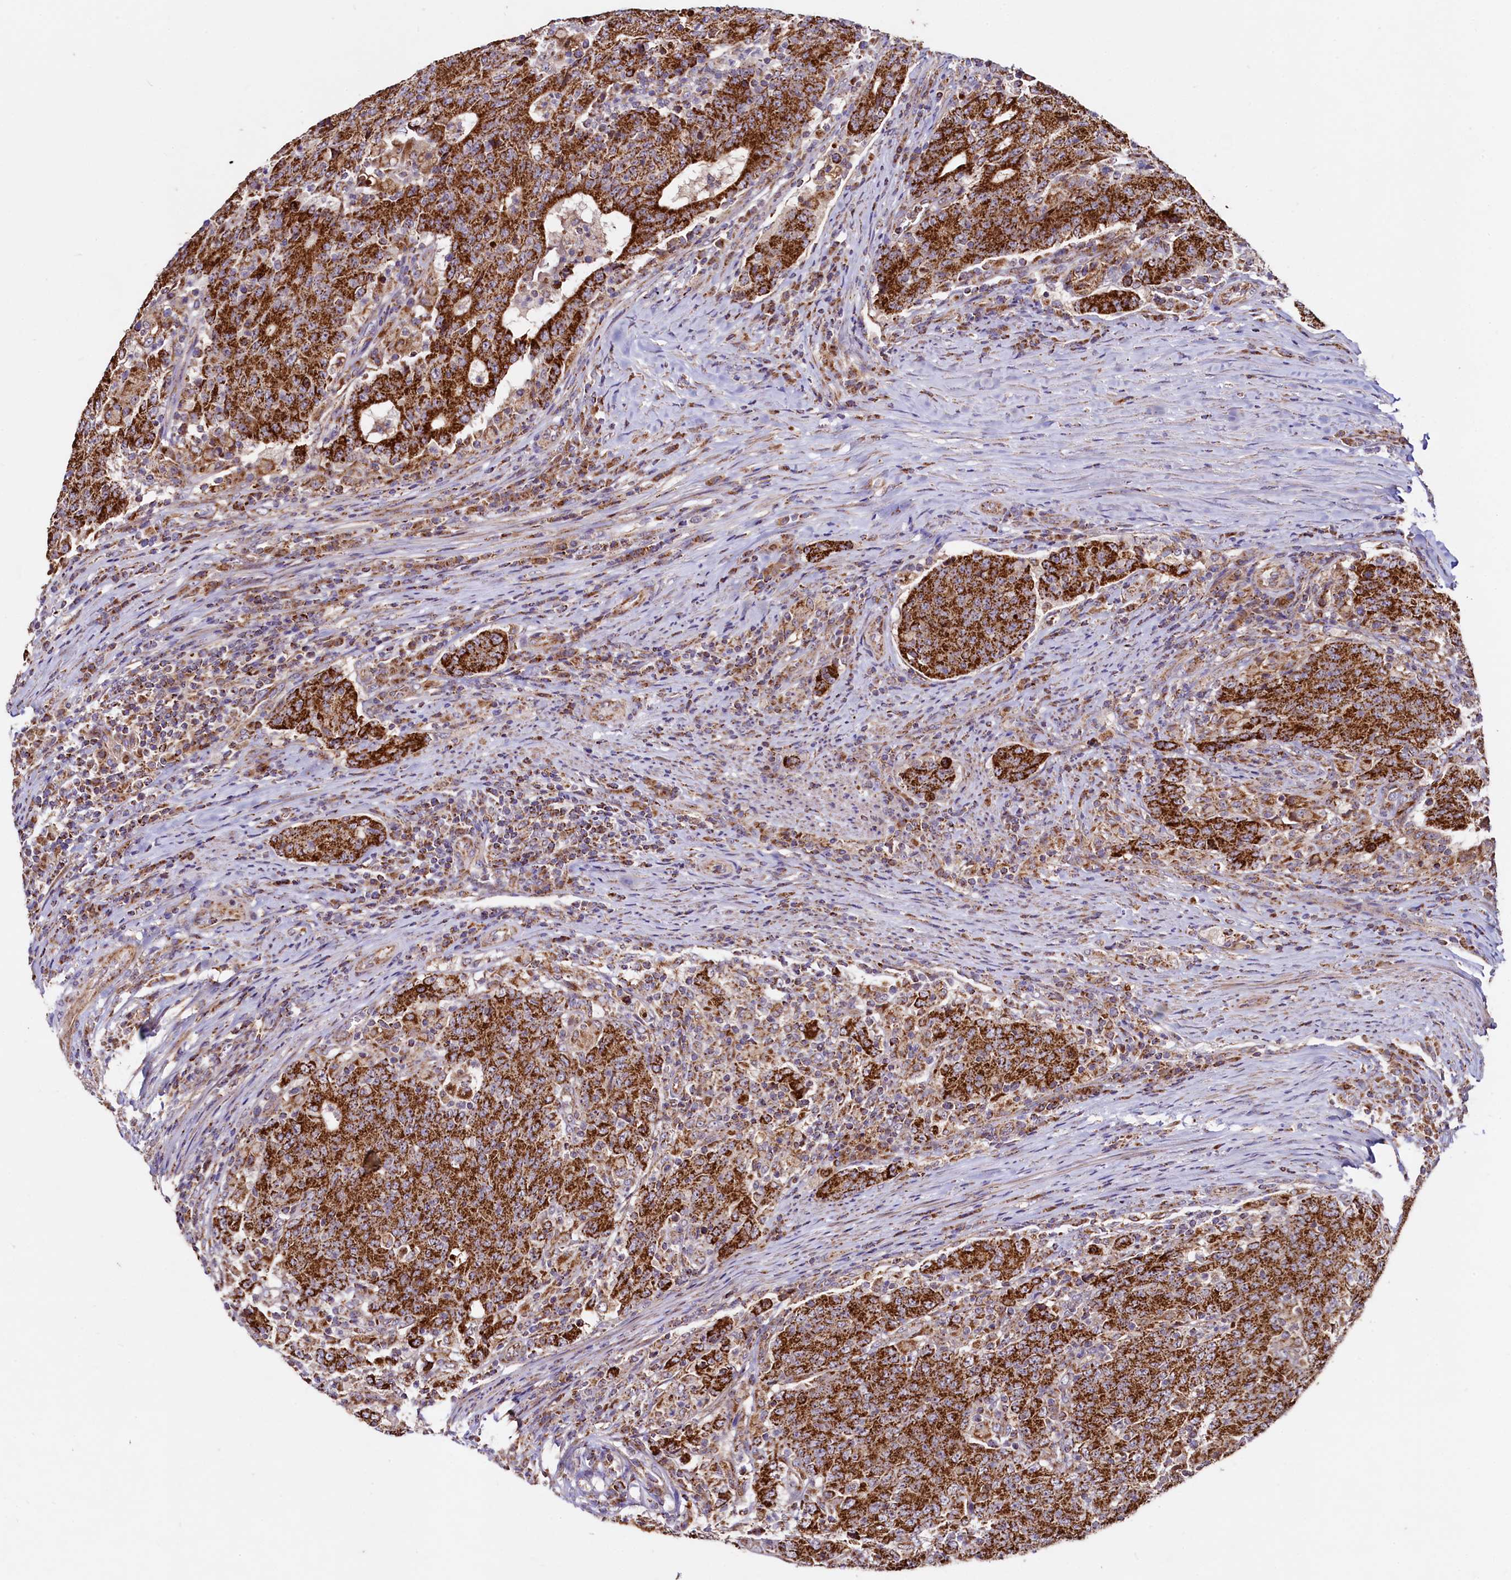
{"staining": {"intensity": "strong", "quantity": ">75%", "location": "cytoplasmic/membranous"}, "tissue": "colorectal cancer", "cell_type": "Tumor cells", "image_type": "cancer", "snomed": [{"axis": "morphology", "description": "Adenocarcinoma, NOS"}, {"axis": "topography", "description": "Colon"}], "caption": "Colorectal cancer tissue demonstrates strong cytoplasmic/membranous positivity in about >75% of tumor cells, visualized by immunohistochemistry.", "gene": "STARD5", "patient": {"sex": "female", "age": 75}}